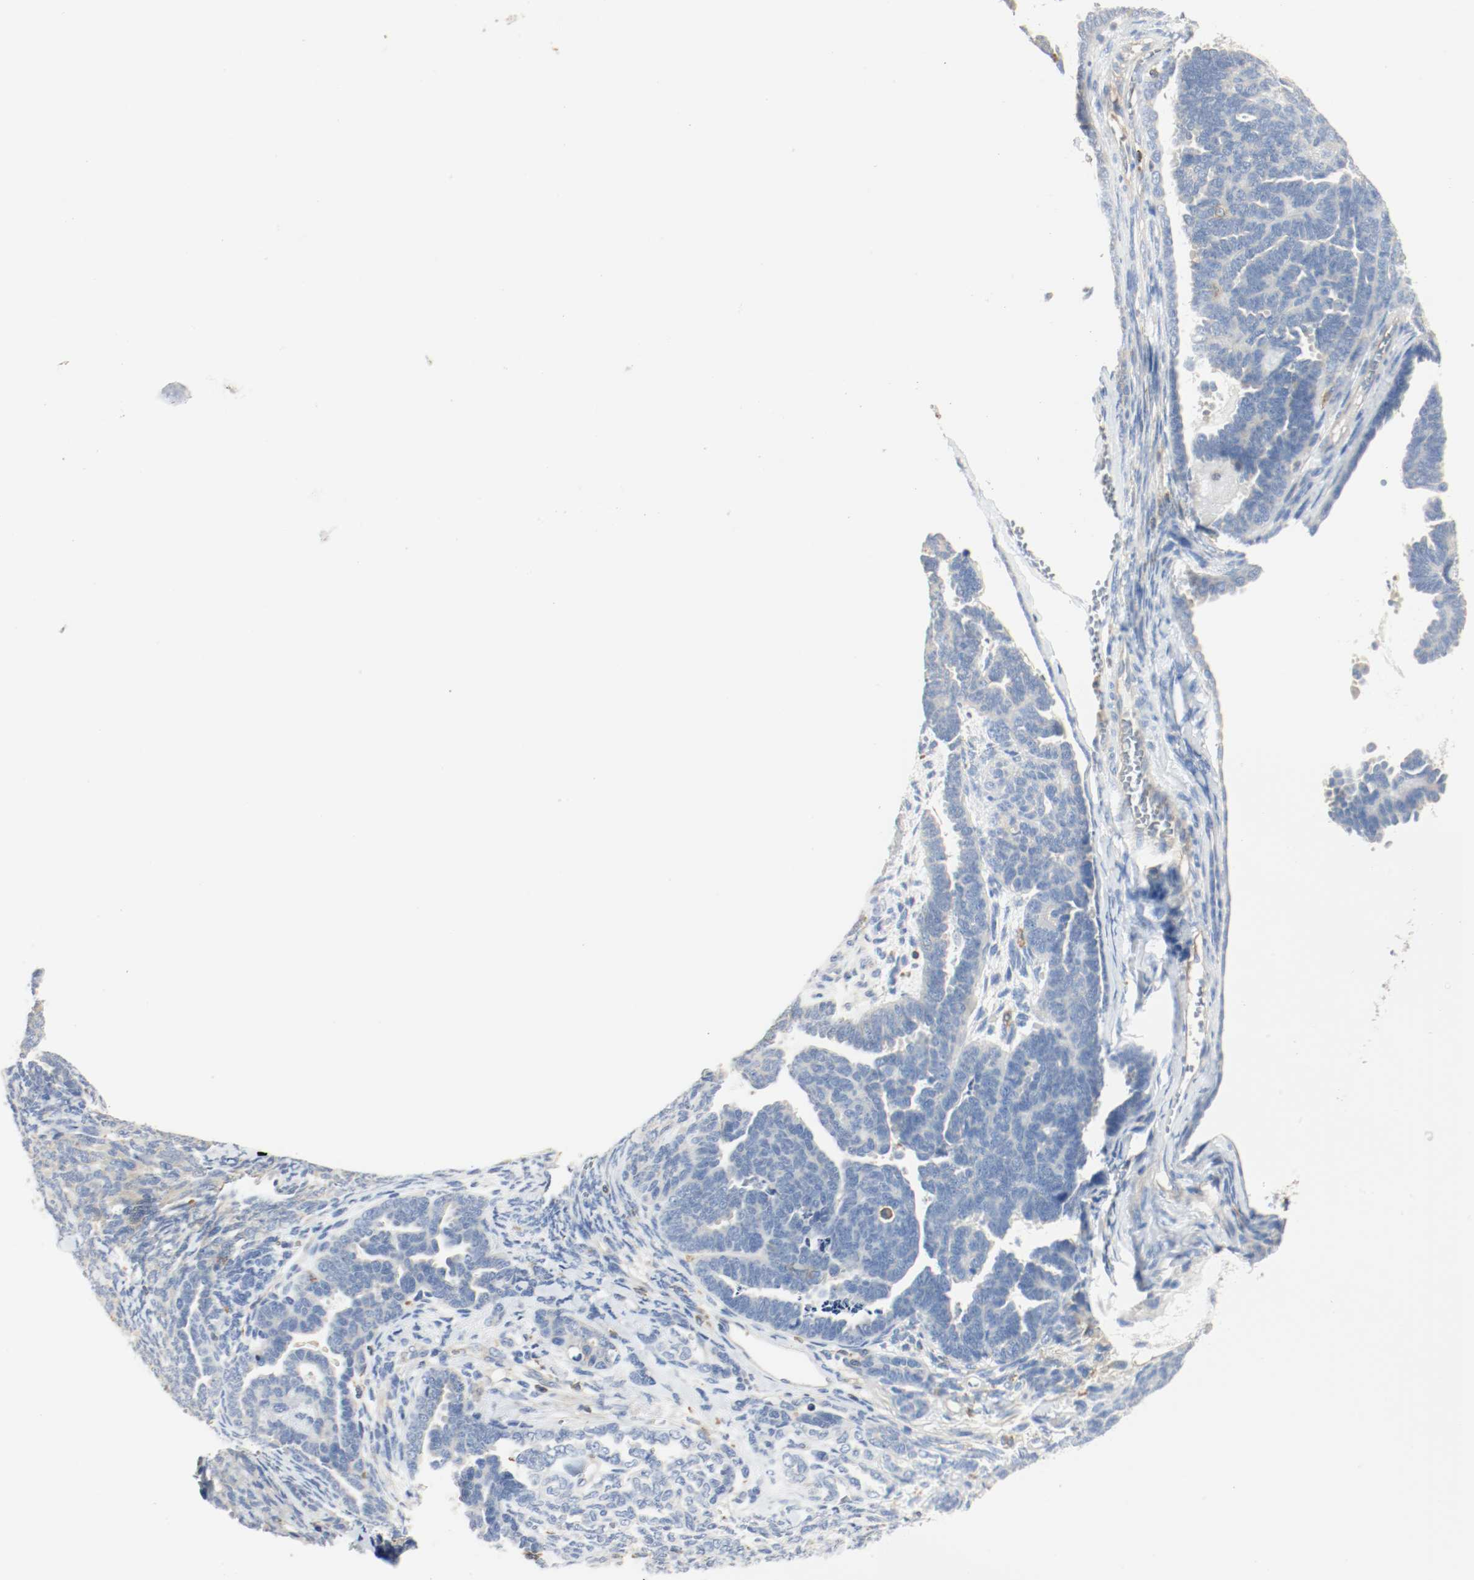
{"staining": {"intensity": "negative", "quantity": "none", "location": "none"}, "tissue": "endometrial cancer", "cell_type": "Tumor cells", "image_type": "cancer", "snomed": [{"axis": "morphology", "description": "Neoplasm, malignant, NOS"}, {"axis": "topography", "description": "Endometrium"}], "caption": "DAB immunohistochemical staining of endometrial cancer (malignant neoplasm) exhibits no significant expression in tumor cells.", "gene": "ARPC1B", "patient": {"sex": "female", "age": 74}}